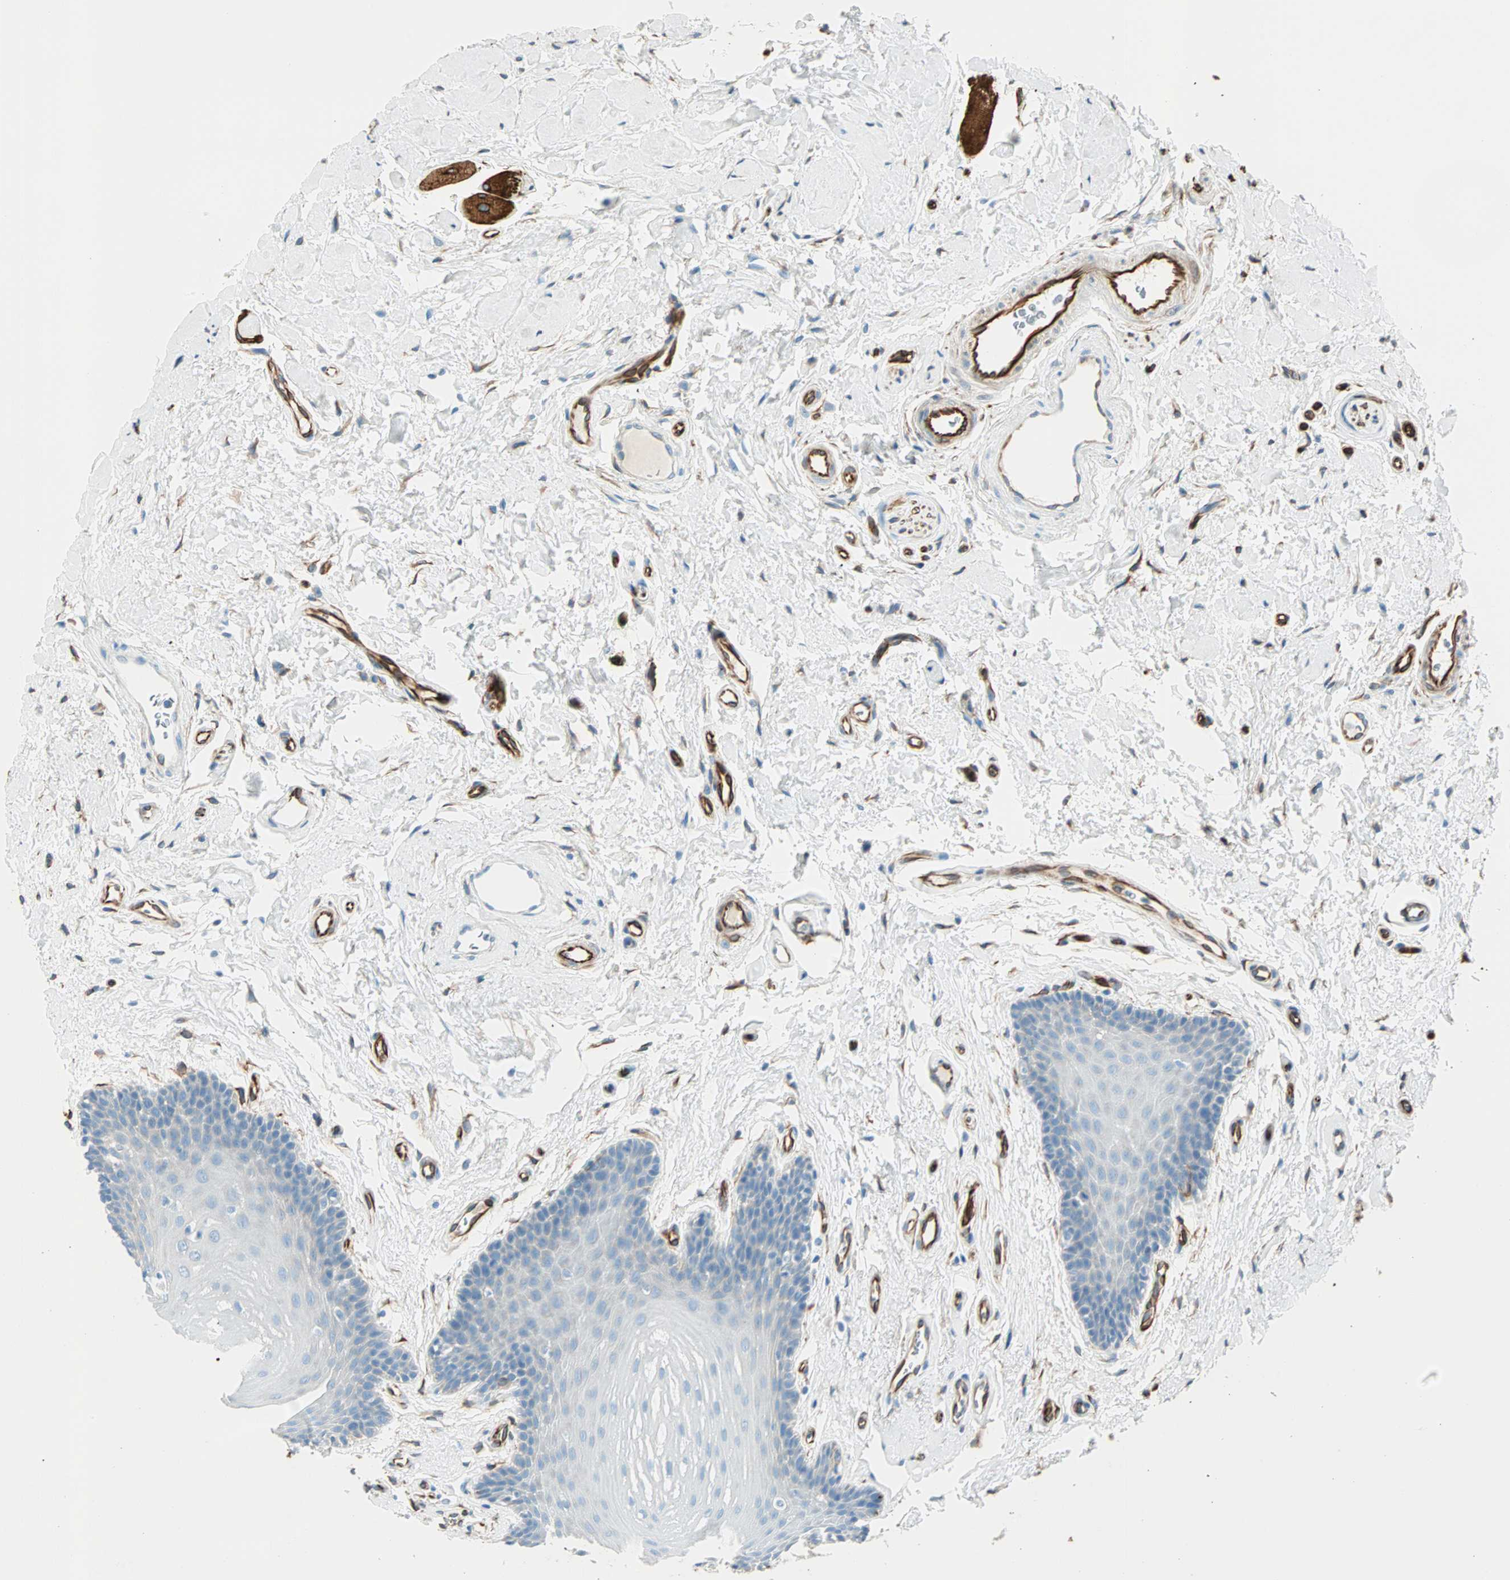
{"staining": {"intensity": "negative", "quantity": "none", "location": "none"}, "tissue": "oral mucosa", "cell_type": "Squamous epithelial cells", "image_type": "normal", "snomed": [{"axis": "morphology", "description": "Normal tissue, NOS"}, {"axis": "topography", "description": "Oral tissue"}], "caption": "An immunohistochemistry (IHC) micrograph of unremarkable oral mucosa is shown. There is no staining in squamous epithelial cells of oral mucosa. (Brightfield microscopy of DAB (3,3'-diaminobenzidine) IHC at high magnification).", "gene": "NES", "patient": {"sex": "male", "age": 62}}